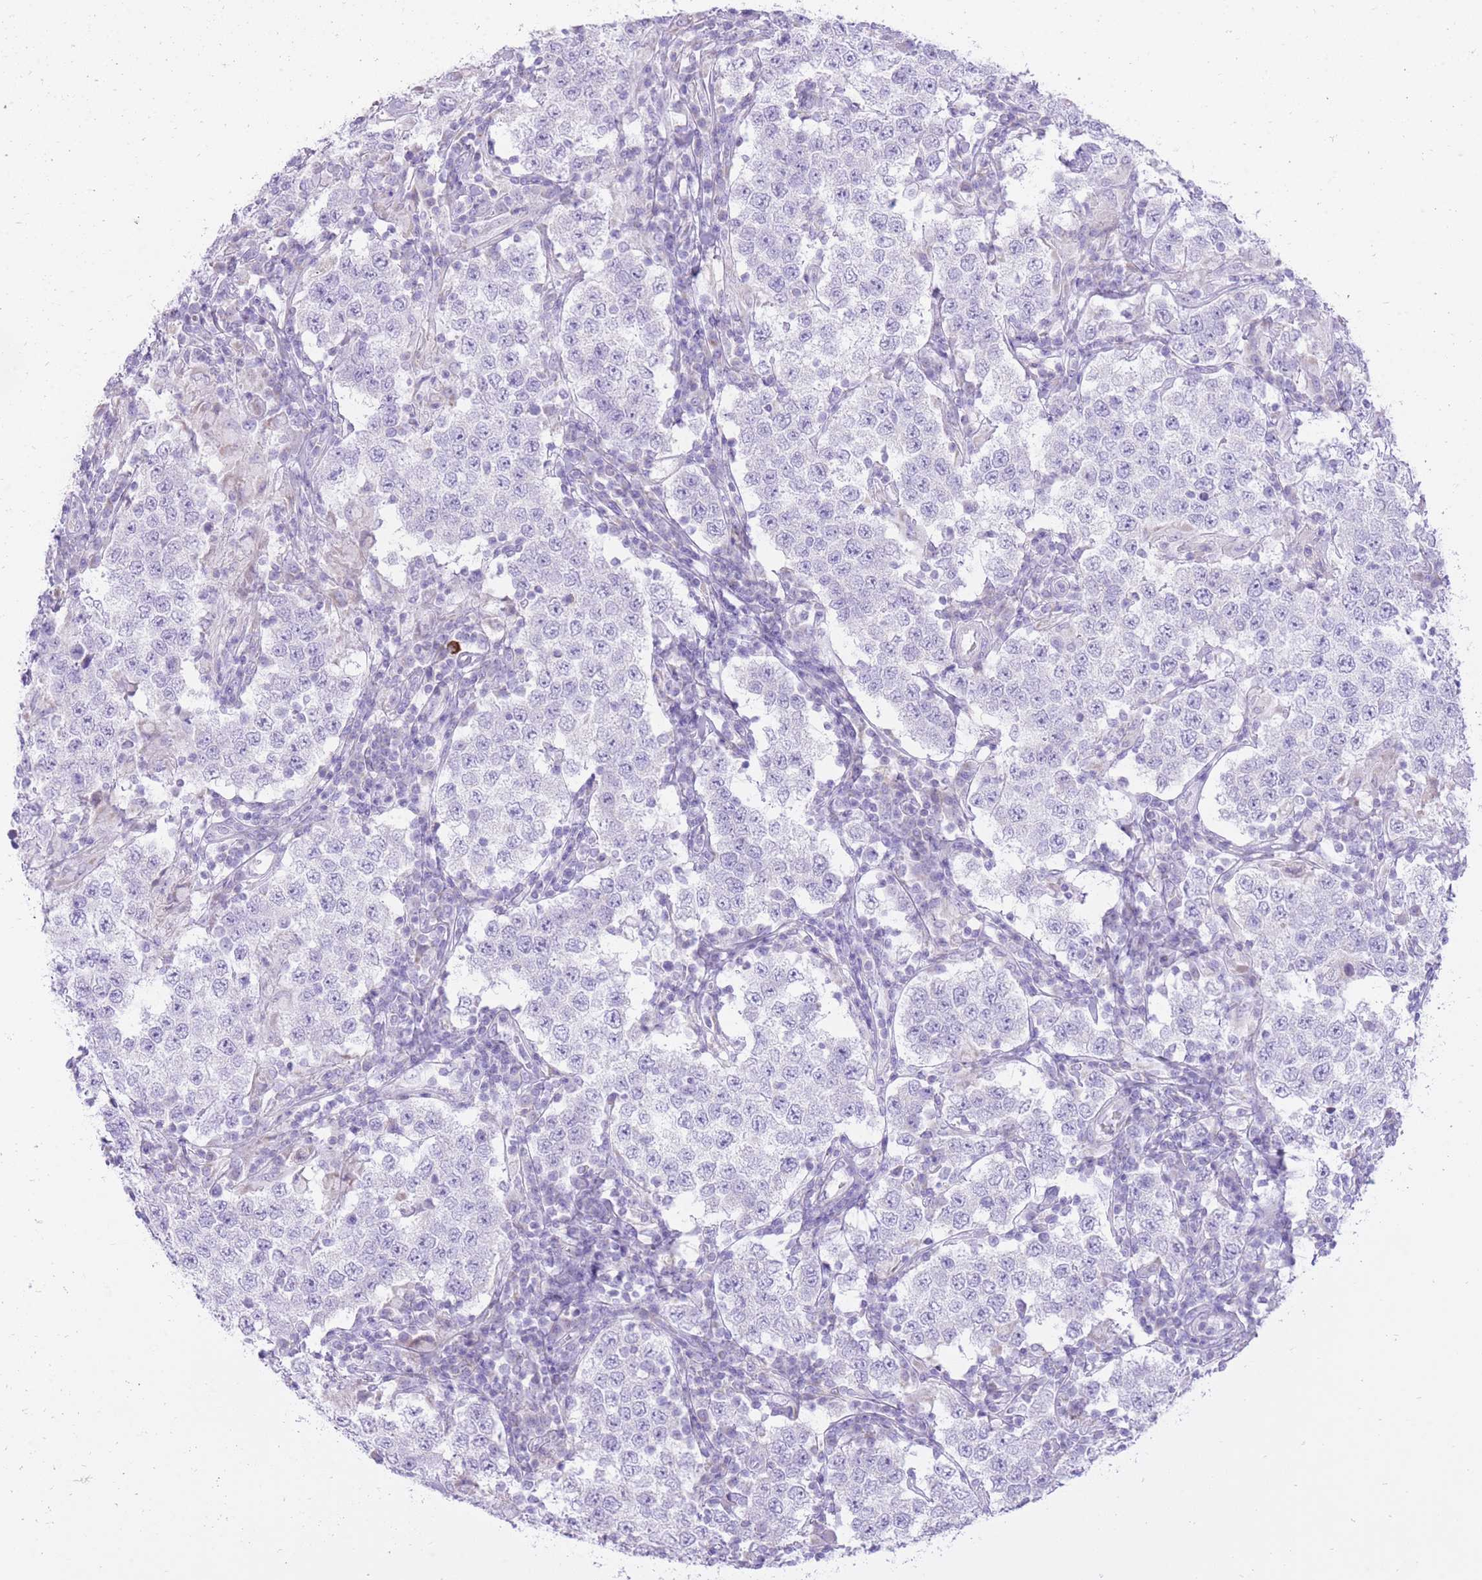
{"staining": {"intensity": "negative", "quantity": "none", "location": "none"}, "tissue": "testis cancer", "cell_type": "Tumor cells", "image_type": "cancer", "snomed": [{"axis": "morphology", "description": "Seminoma, NOS"}, {"axis": "morphology", "description": "Carcinoma, Embryonal, NOS"}, {"axis": "topography", "description": "Testis"}], "caption": "This is an immunohistochemistry (IHC) photomicrograph of human testis cancer (embryonal carcinoma). There is no positivity in tumor cells.", "gene": "SLC4A4", "patient": {"sex": "male", "age": 41}}